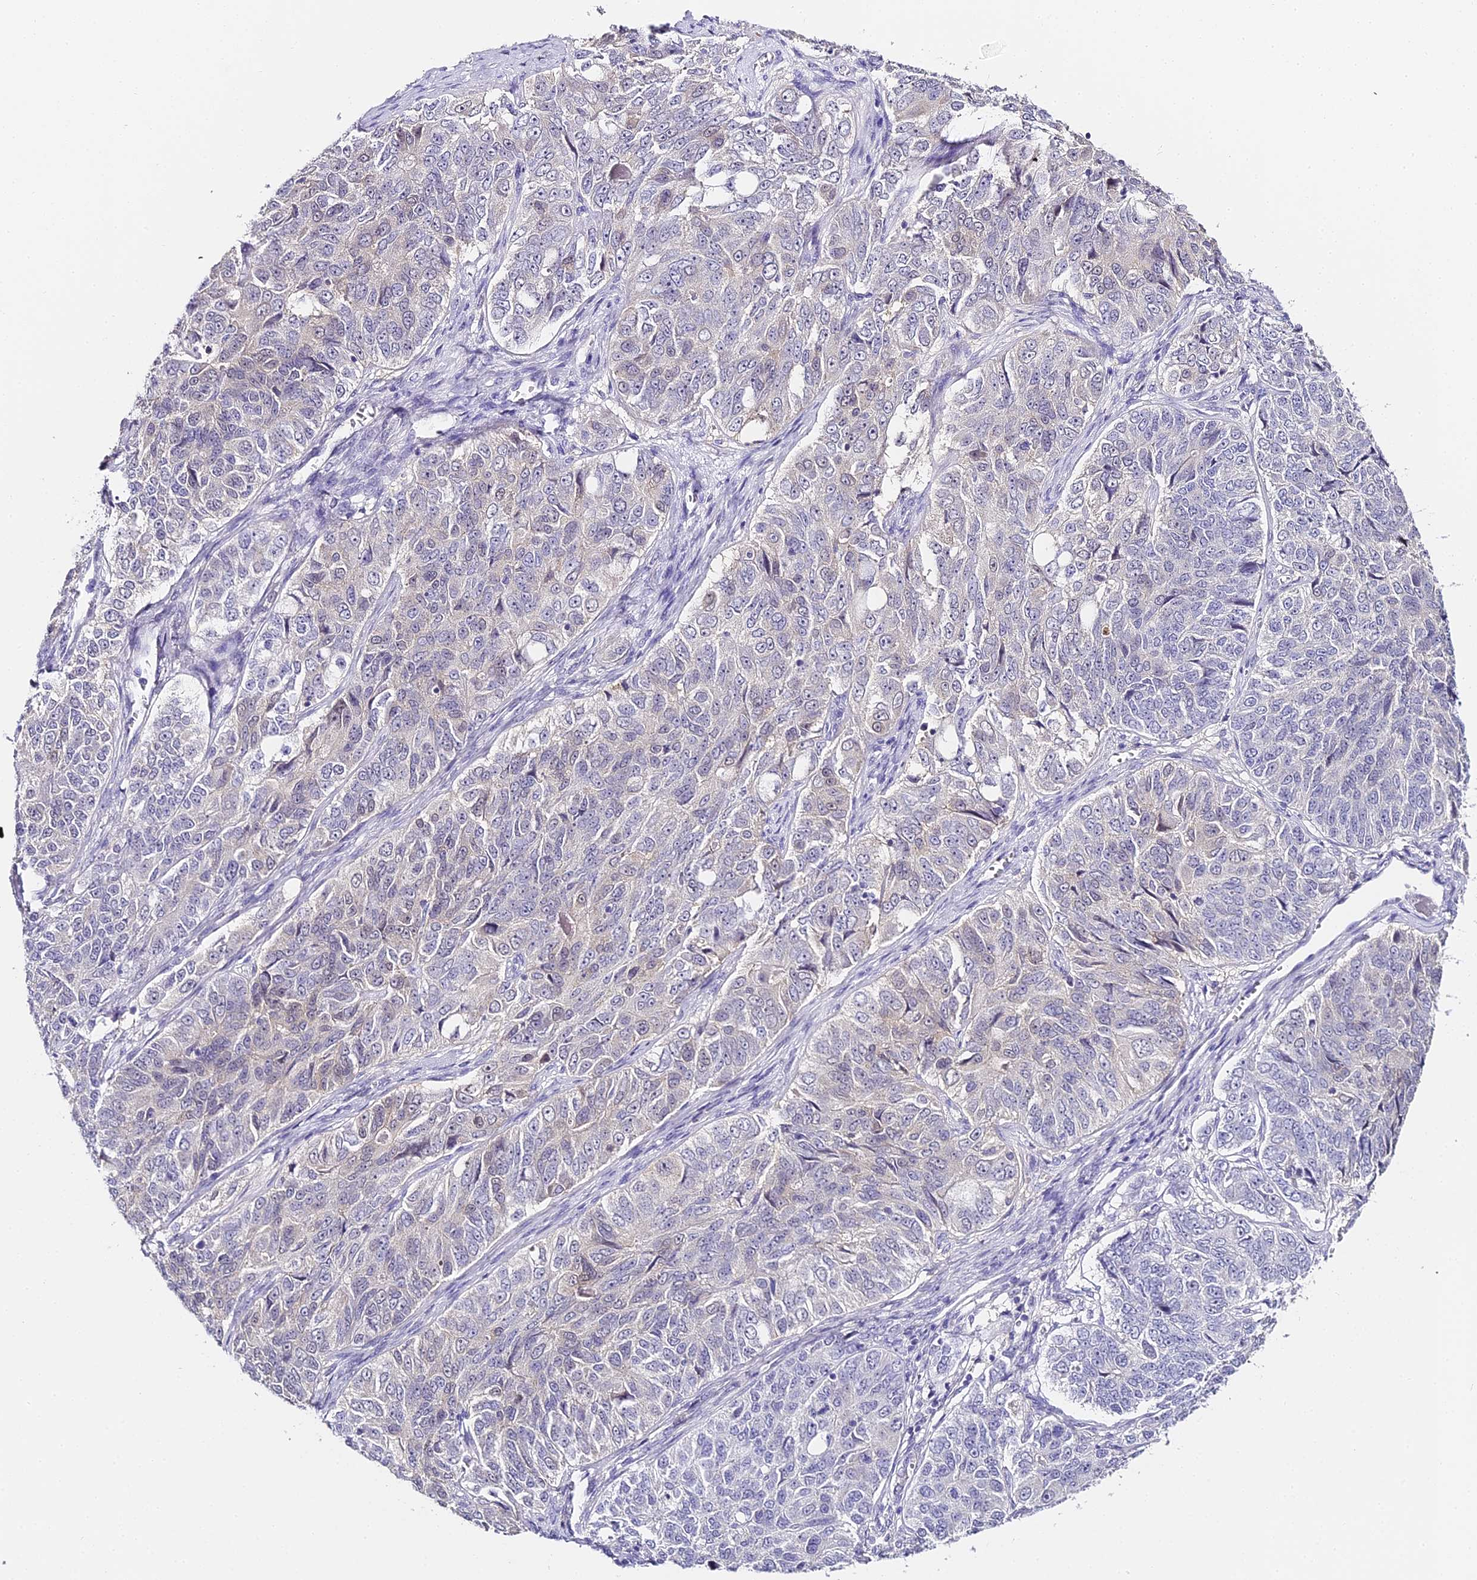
{"staining": {"intensity": "negative", "quantity": "none", "location": "none"}, "tissue": "ovarian cancer", "cell_type": "Tumor cells", "image_type": "cancer", "snomed": [{"axis": "morphology", "description": "Carcinoma, endometroid"}, {"axis": "topography", "description": "Ovary"}], "caption": "IHC image of neoplastic tissue: ovarian endometroid carcinoma stained with DAB (3,3'-diaminobenzidine) displays no significant protein expression in tumor cells.", "gene": "ABHD14A-ACY1", "patient": {"sex": "female", "age": 51}}